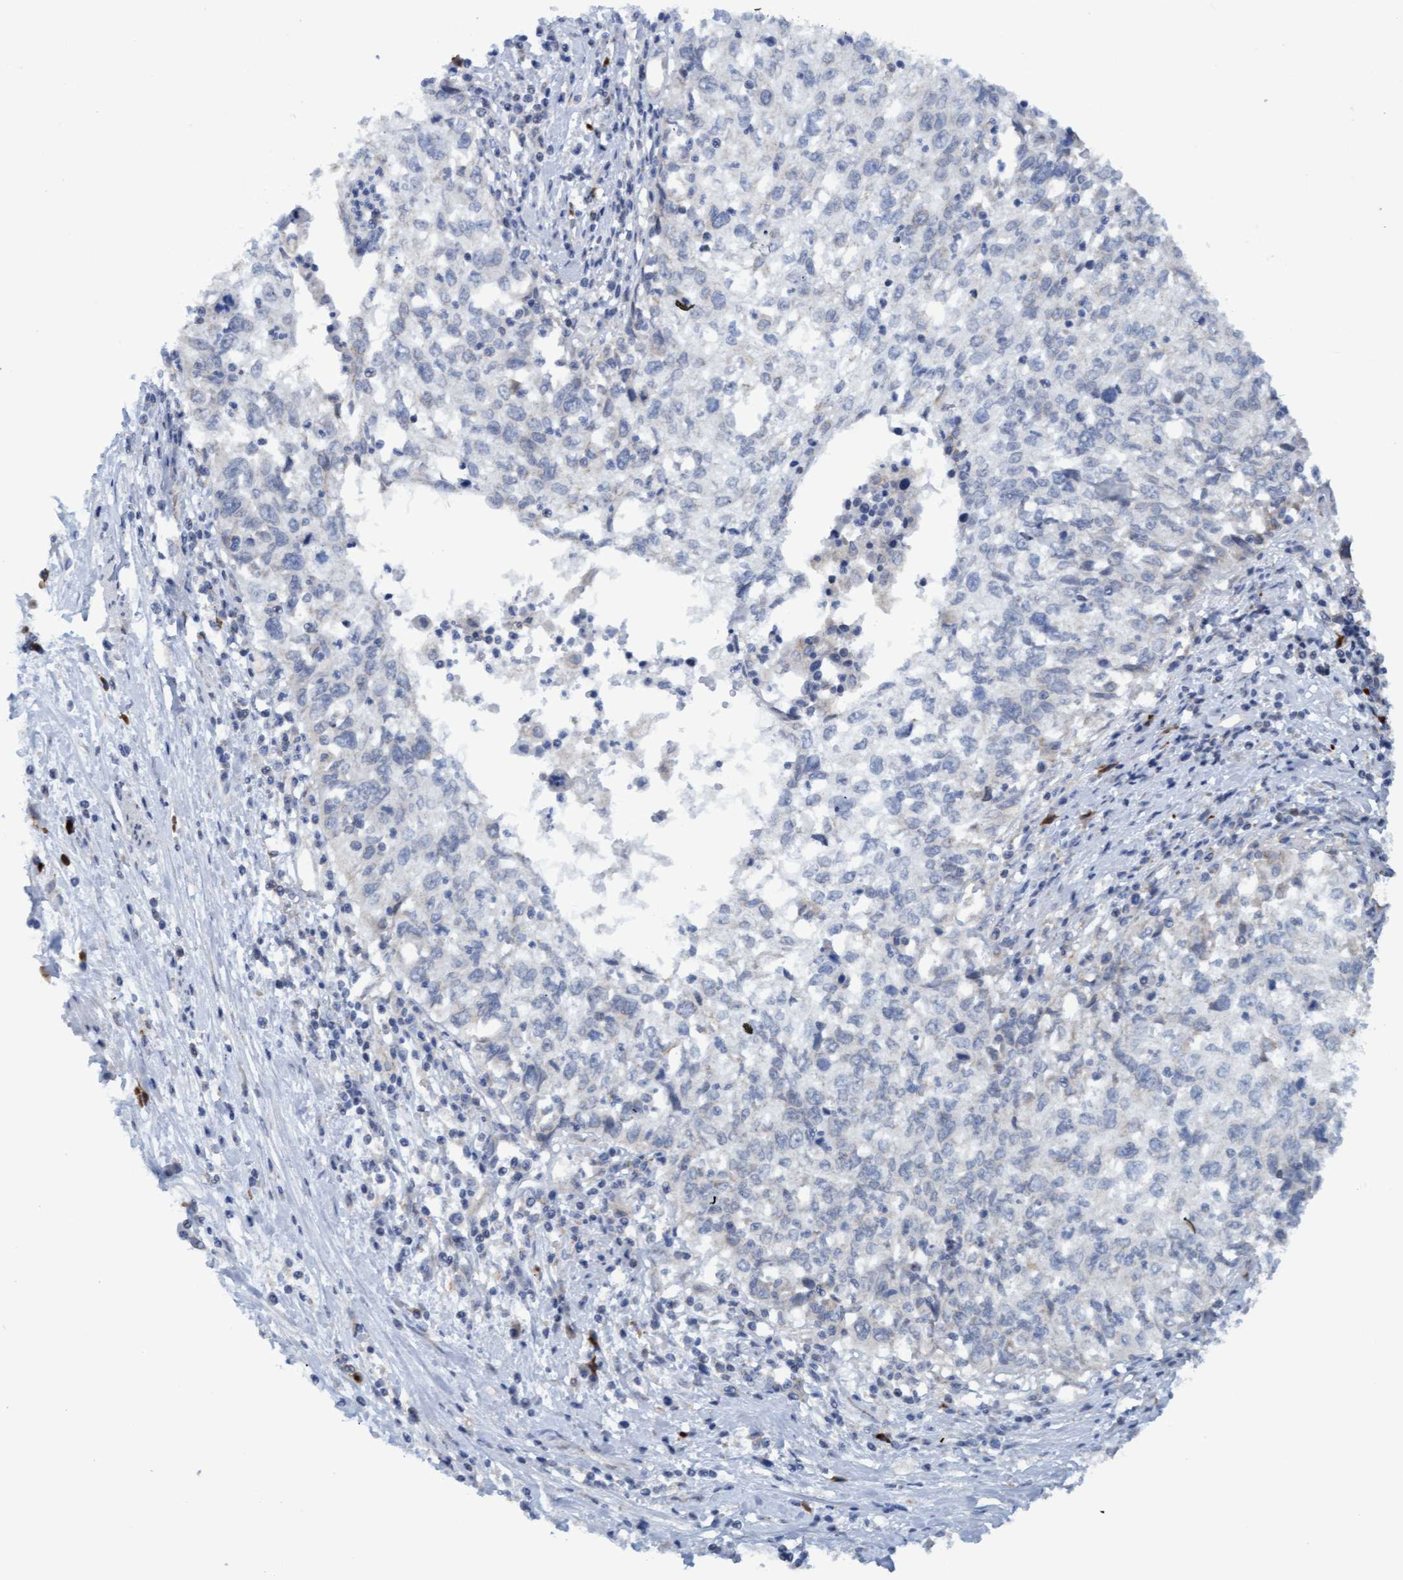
{"staining": {"intensity": "negative", "quantity": "none", "location": "none"}, "tissue": "cervical cancer", "cell_type": "Tumor cells", "image_type": "cancer", "snomed": [{"axis": "morphology", "description": "Squamous cell carcinoma, NOS"}, {"axis": "topography", "description": "Cervix"}], "caption": "An immunohistochemistry (IHC) image of squamous cell carcinoma (cervical) is shown. There is no staining in tumor cells of squamous cell carcinoma (cervical).", "gene": "MGLL", "patient": {"sex": "female", "age": 57}}